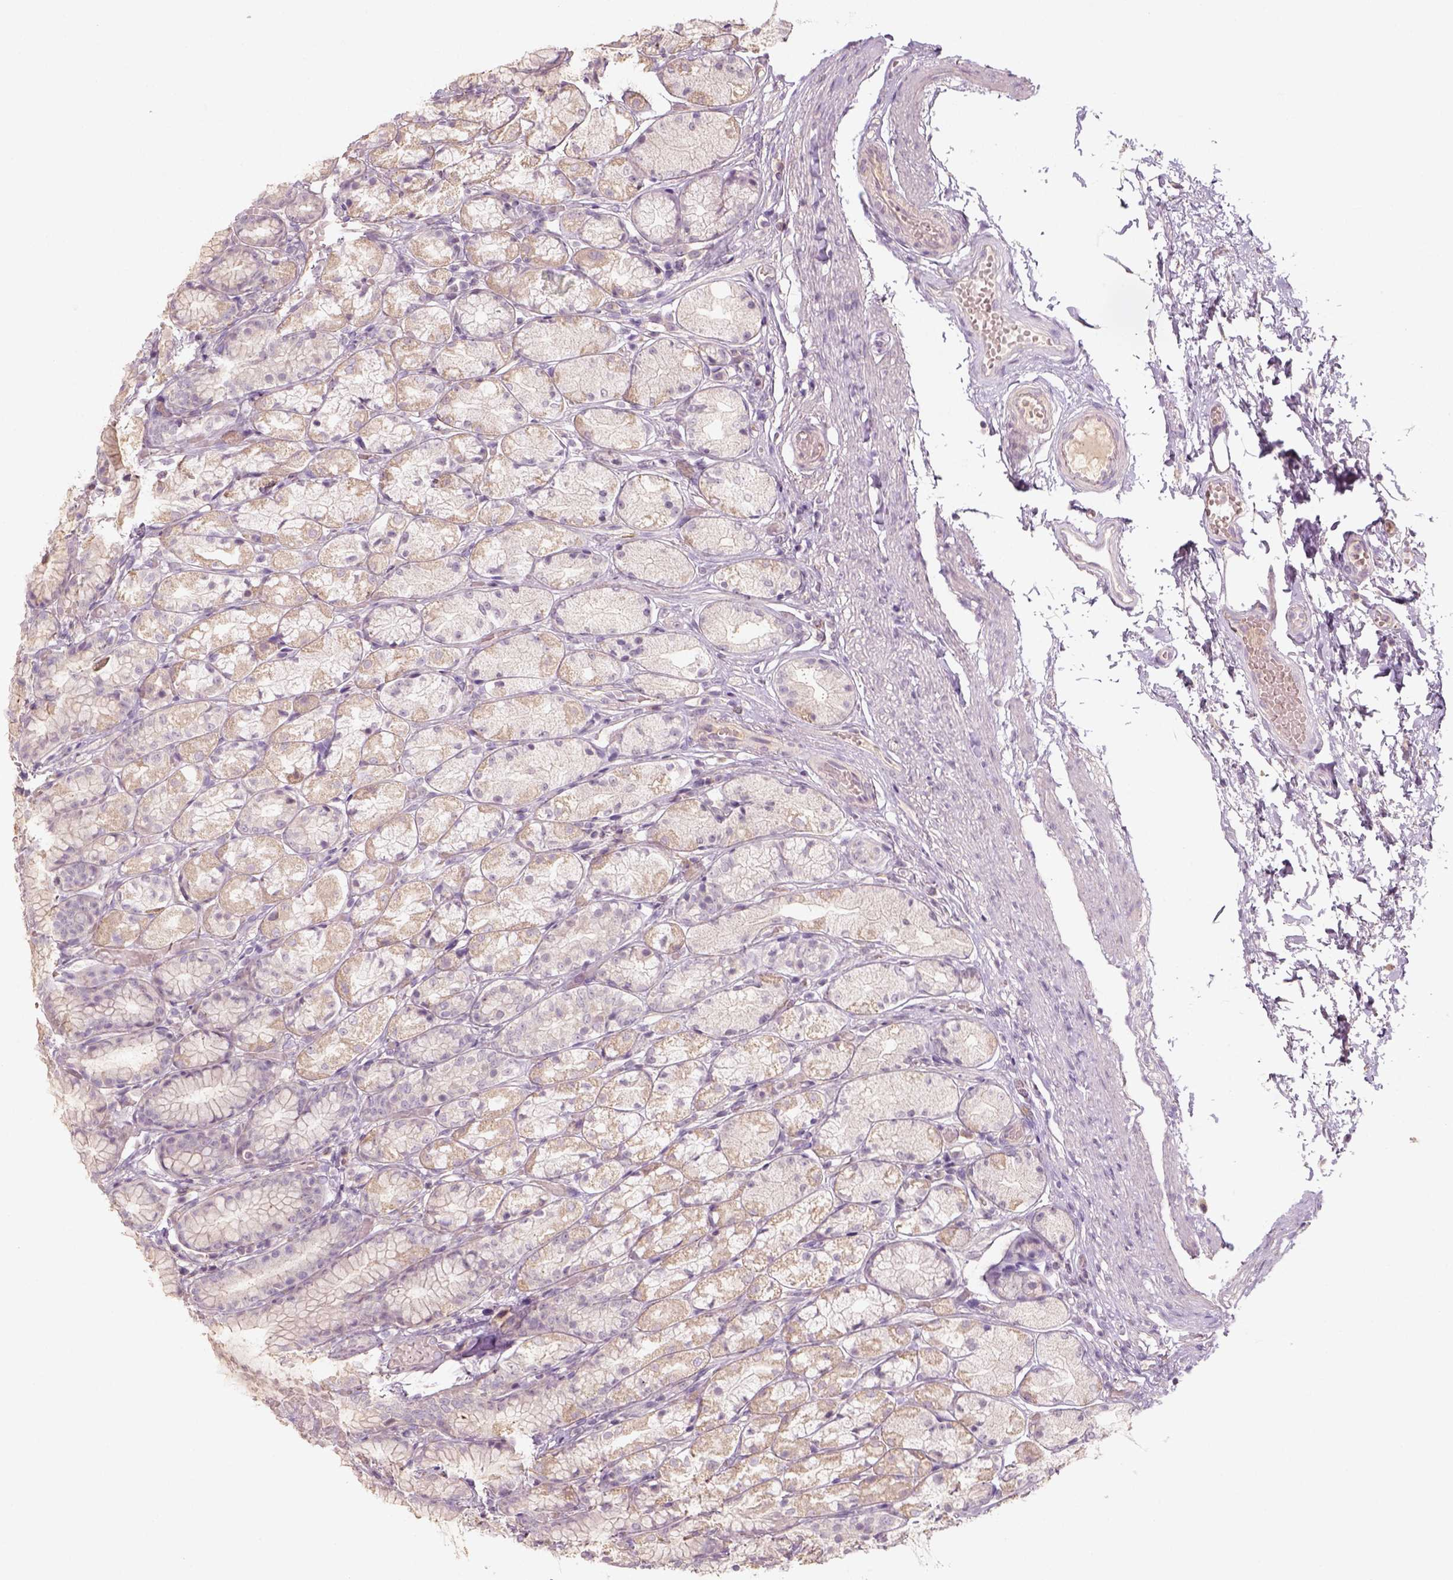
{"staining": {"intensity": "weak", "quantity": "<25%", "location": "cytoplasmic/membranous"}, "tissue": "stomach", "cell_type": "Glandular cells", "image_type": "normal", "snomed": [{"axis": "morphology", "description": "Normal tissue, NOS"}, {"axis": "topography", "description": "Stomach"}], "caption": "DAB (3,3'-diaminobenzidine) immunohistochemical staining of normal human stomach reveals no significant expression in glandular cells.", "gene": "AQP9", "patient": {"sex": "male", "age": 70}}